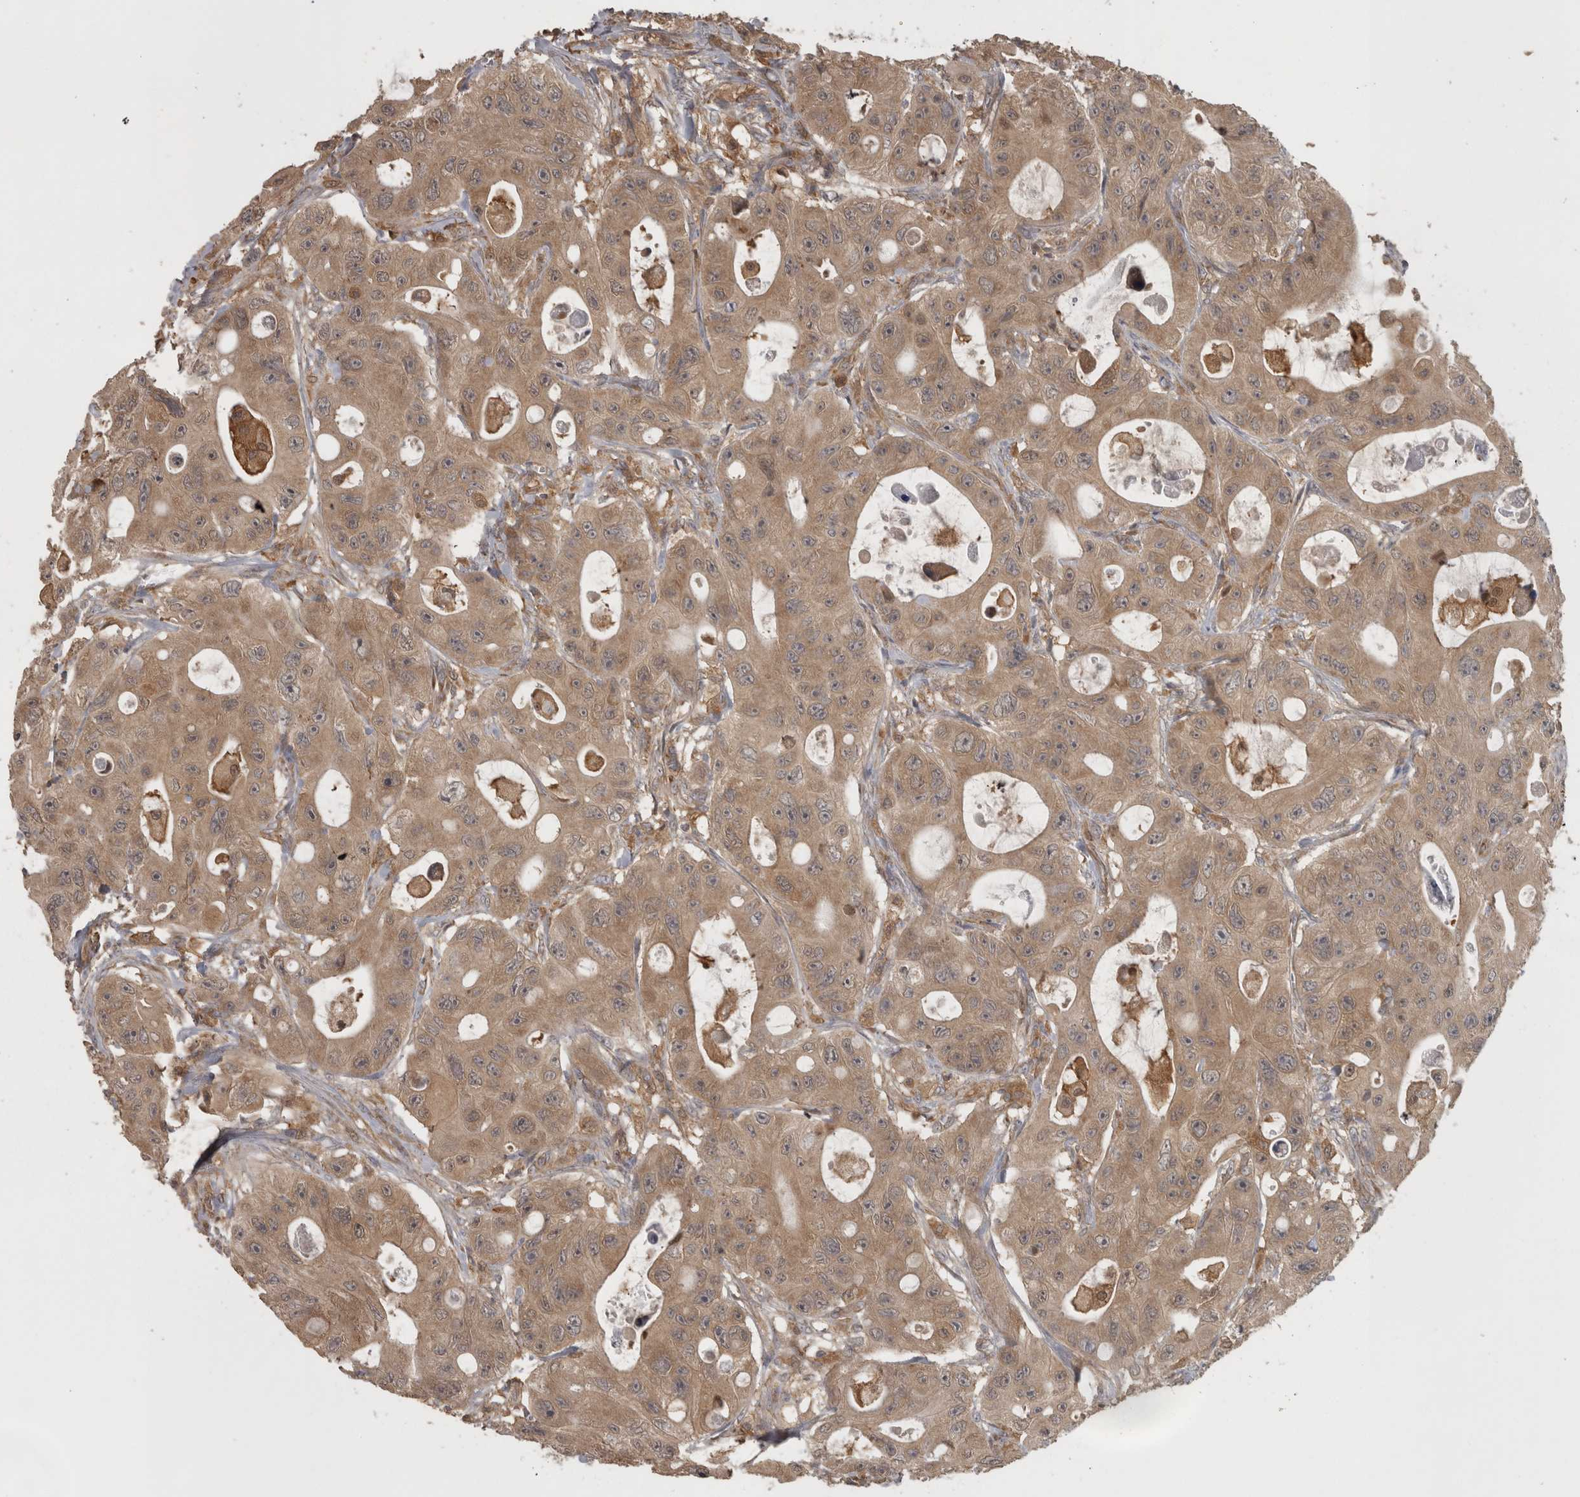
{"staining": {"intensity": "weak", "quantity": ">75%", "location": "cytoplasmic/membranous"}, "tissue": "colorectal cancer", "cell_type": "Tumor cells", "image_type": "cancer", "snomed": [{"axis": "morphology", "description": "Adenocarcinoma, NOS"}, {"axis": "topography", "description": "Colon"}], "caption": "Weak cytoplasmic/membranous staining is present in approximately >75% of tumor cells in colorectal cancer. (DAB (3,3'-diaminobenzidine) IHC, brown staining for protein, blue staining for nuclei).", "gene": "MICU3", "patient": {"sex": "female", "age": 46}}